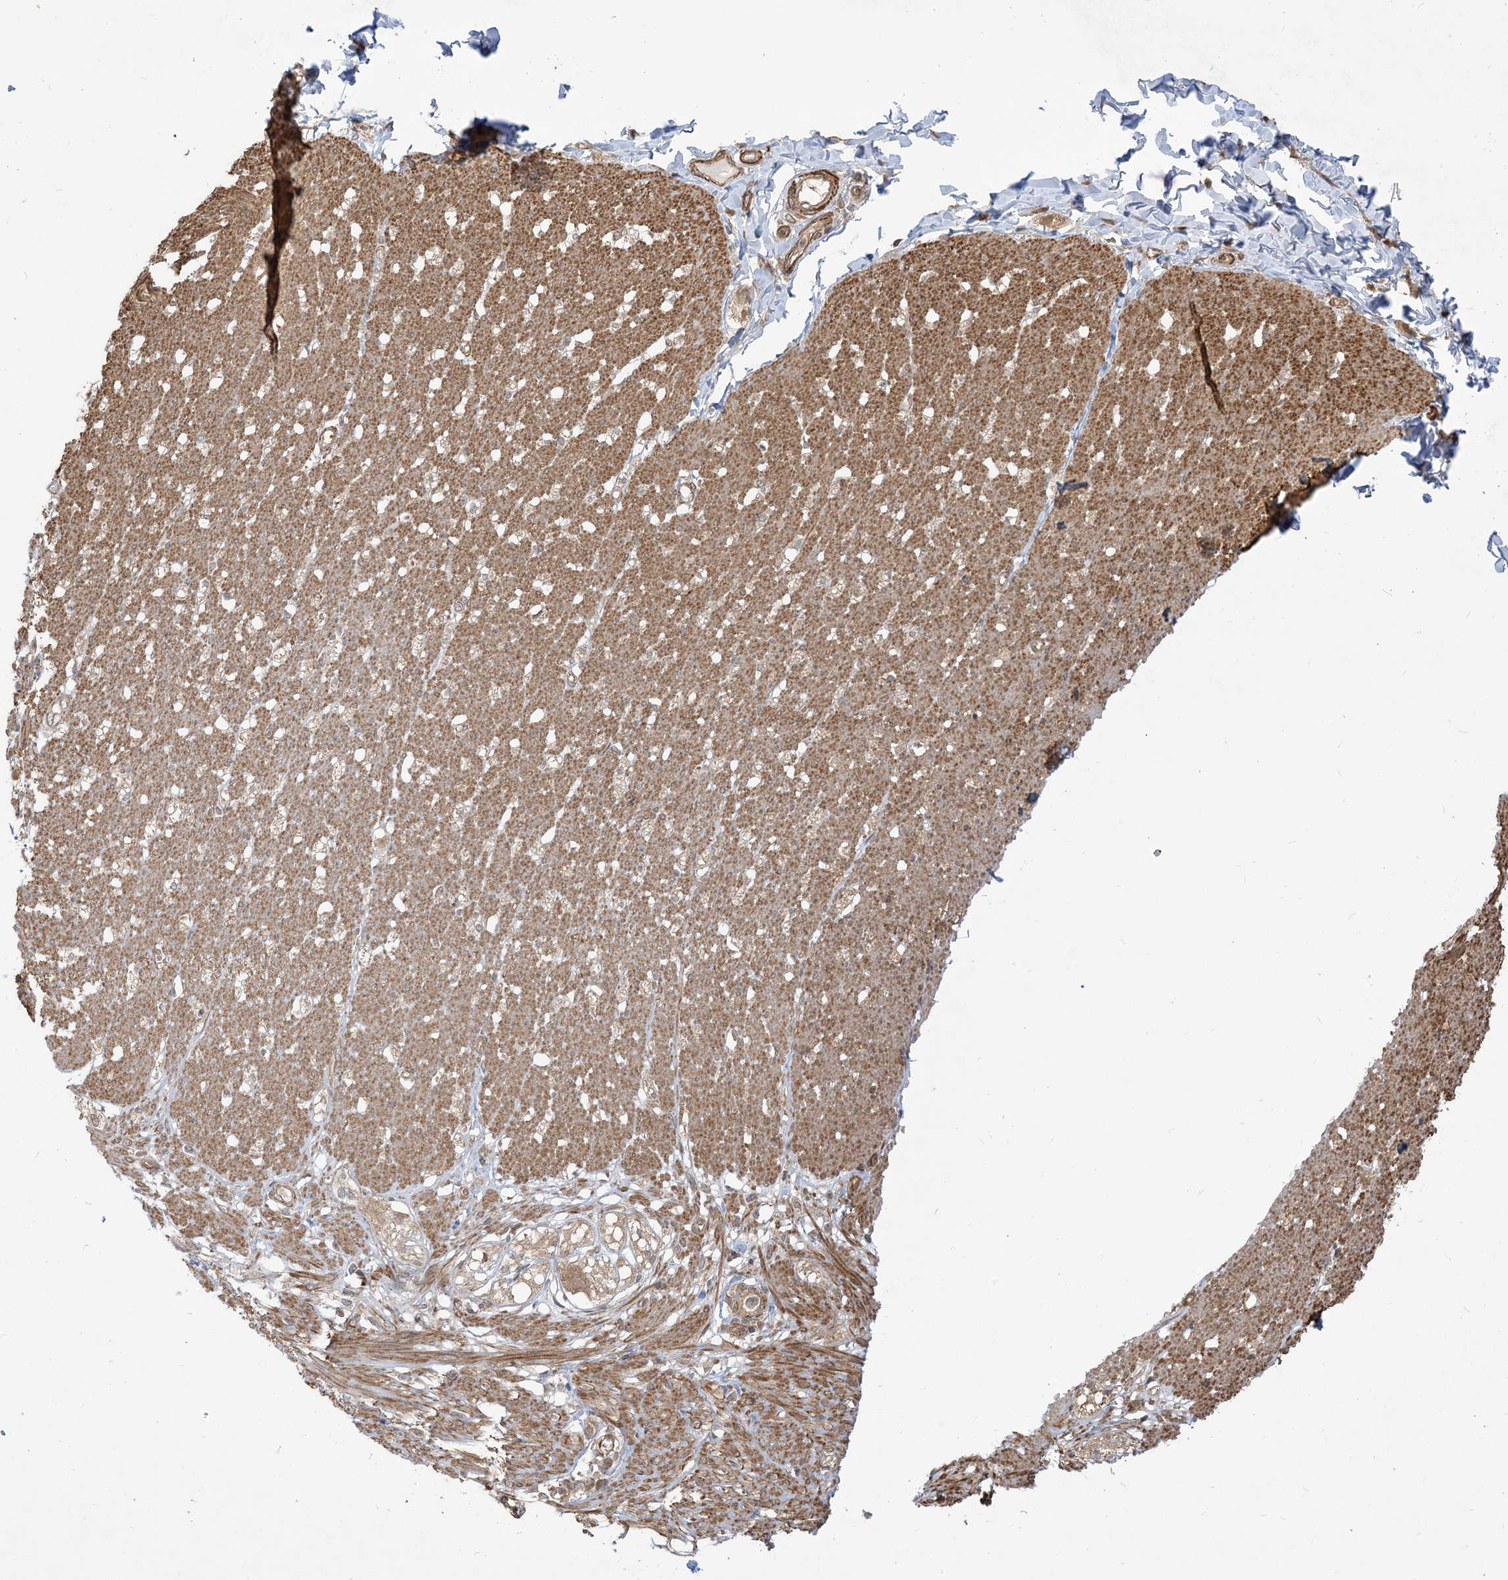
{"staining": {"intensity": "moderate", "quantity": ">75%", "location": "cytoplasmic/membranous"}, "tissue": "smooth muscle", "cell_type": "Smooth muscle cells", "image_type": "normal", "snomed": [{"axis": "morphology", "description": "Normal tissue, NOS"}, {"axis": "morphology", "description": "Adenocarcinoma, NOS"}, {"axis": "topography", "description": "Colon"}, {"axis": "topography", "description": "Peripheral nerve tissue"}], "caption": "An immunohistochemistry (IHC) photomicrograph of unremarkable tissue is shown. Protein staining in brown shows moderate cytoplasmic/membranous positivity in smooth muscle within smooth muscle cells. (brown staining indicates protein expression, while blue staining denotes nuclei).", "gene": "TBCC", "patient": {"sex": "male", "age": 14}}